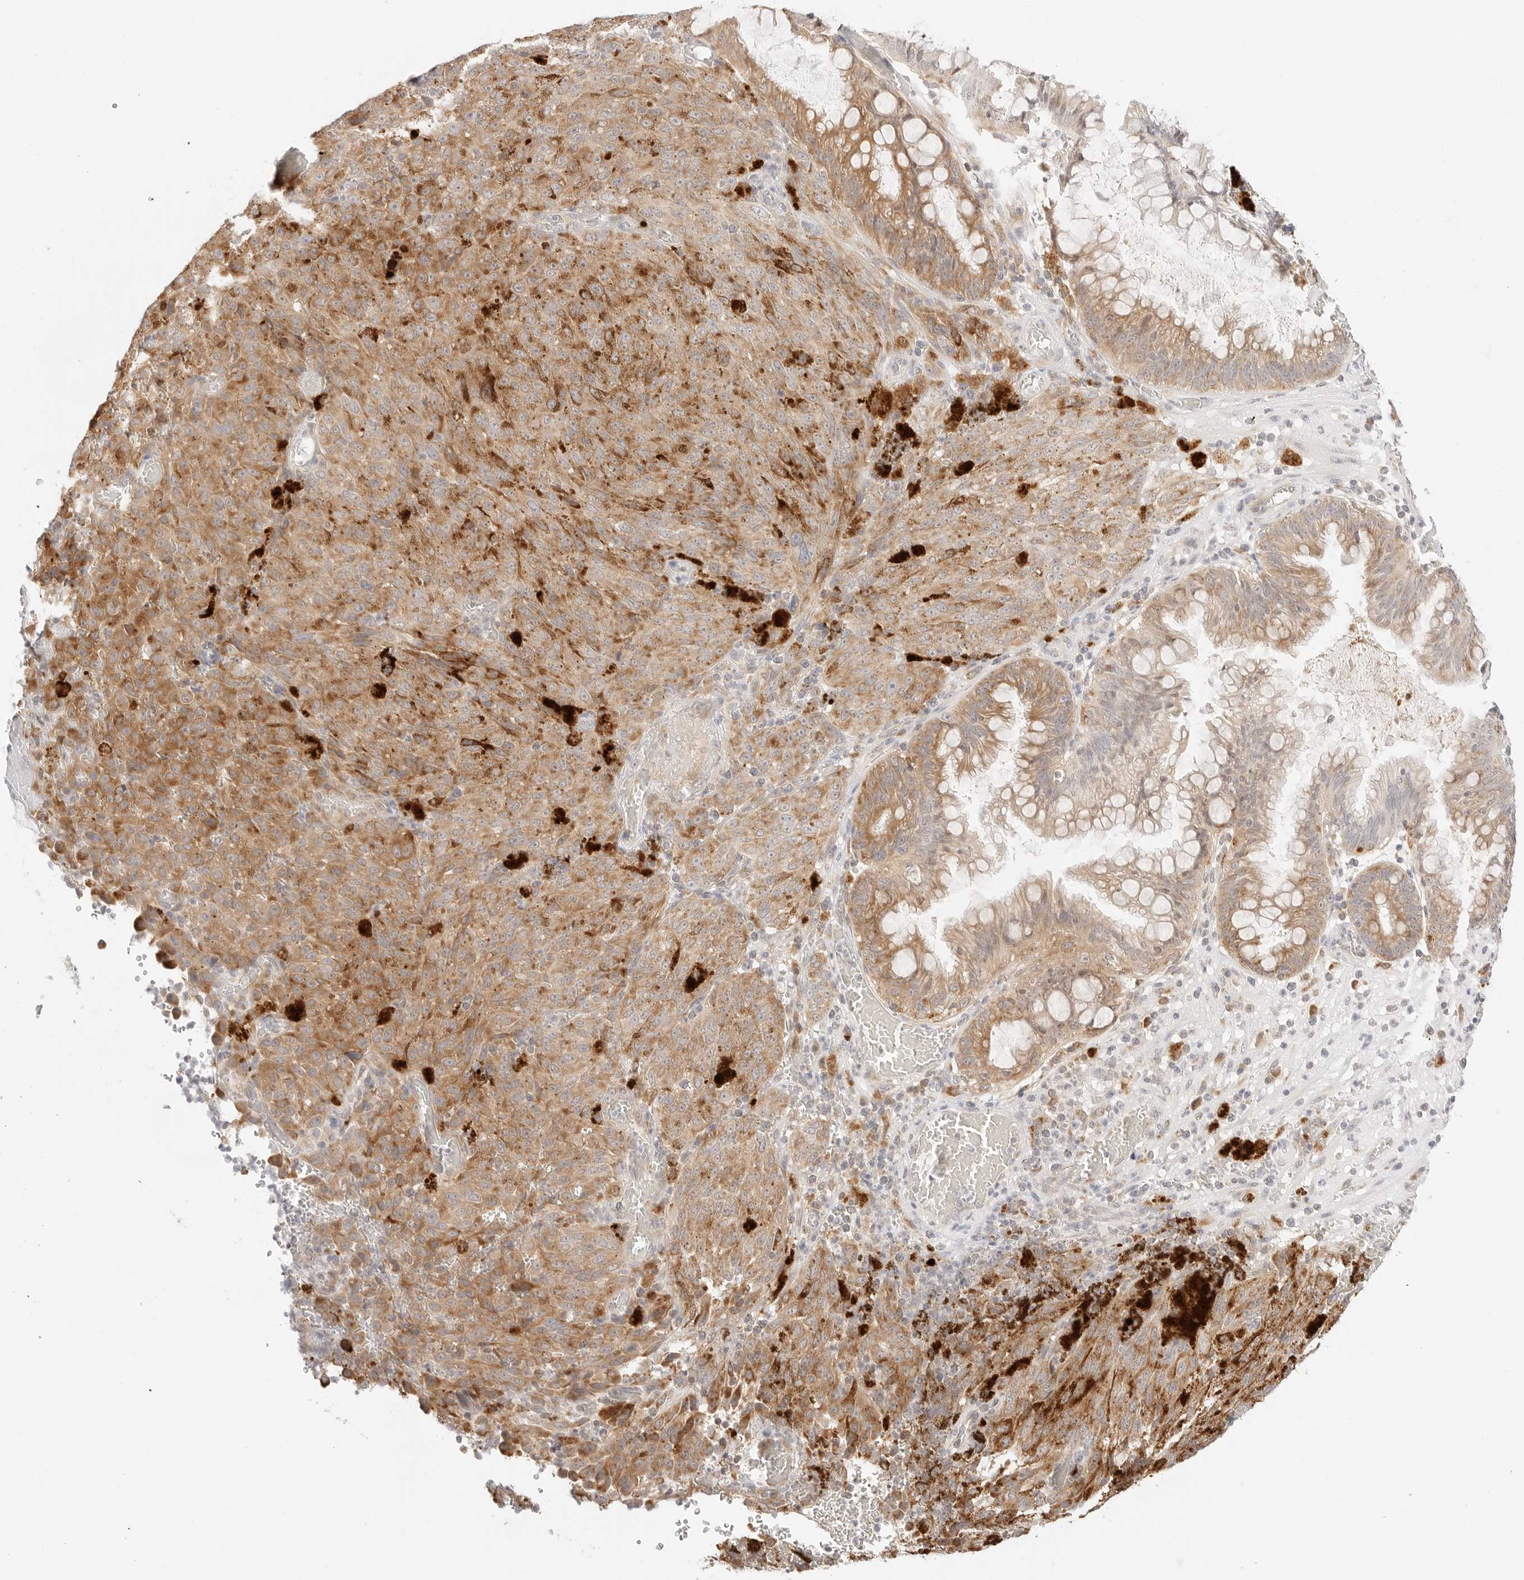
{"staining": {"intensity": "moderate", "quantity": ">75%", "location": "cytoplasmic/membranous"}, "tissue": "melanoma", "cell_type": "Tumor cells", "image_type": "cancer", "snomed": [{"axis": "morphology", "description": "Malignant melanoma, NOS"}, {"axis": "topography", "description": "Rectum"}], "caption": "Protein expression analysis of human melanoma reveals moderate cytoplasmic/membranous positivity in about >75% of tumor cells. The protein of interest is shown in brown color, while the nuclei are stained blue.", "gene": "ERO1B", "patient": {"sex": "female", "age": 81}}